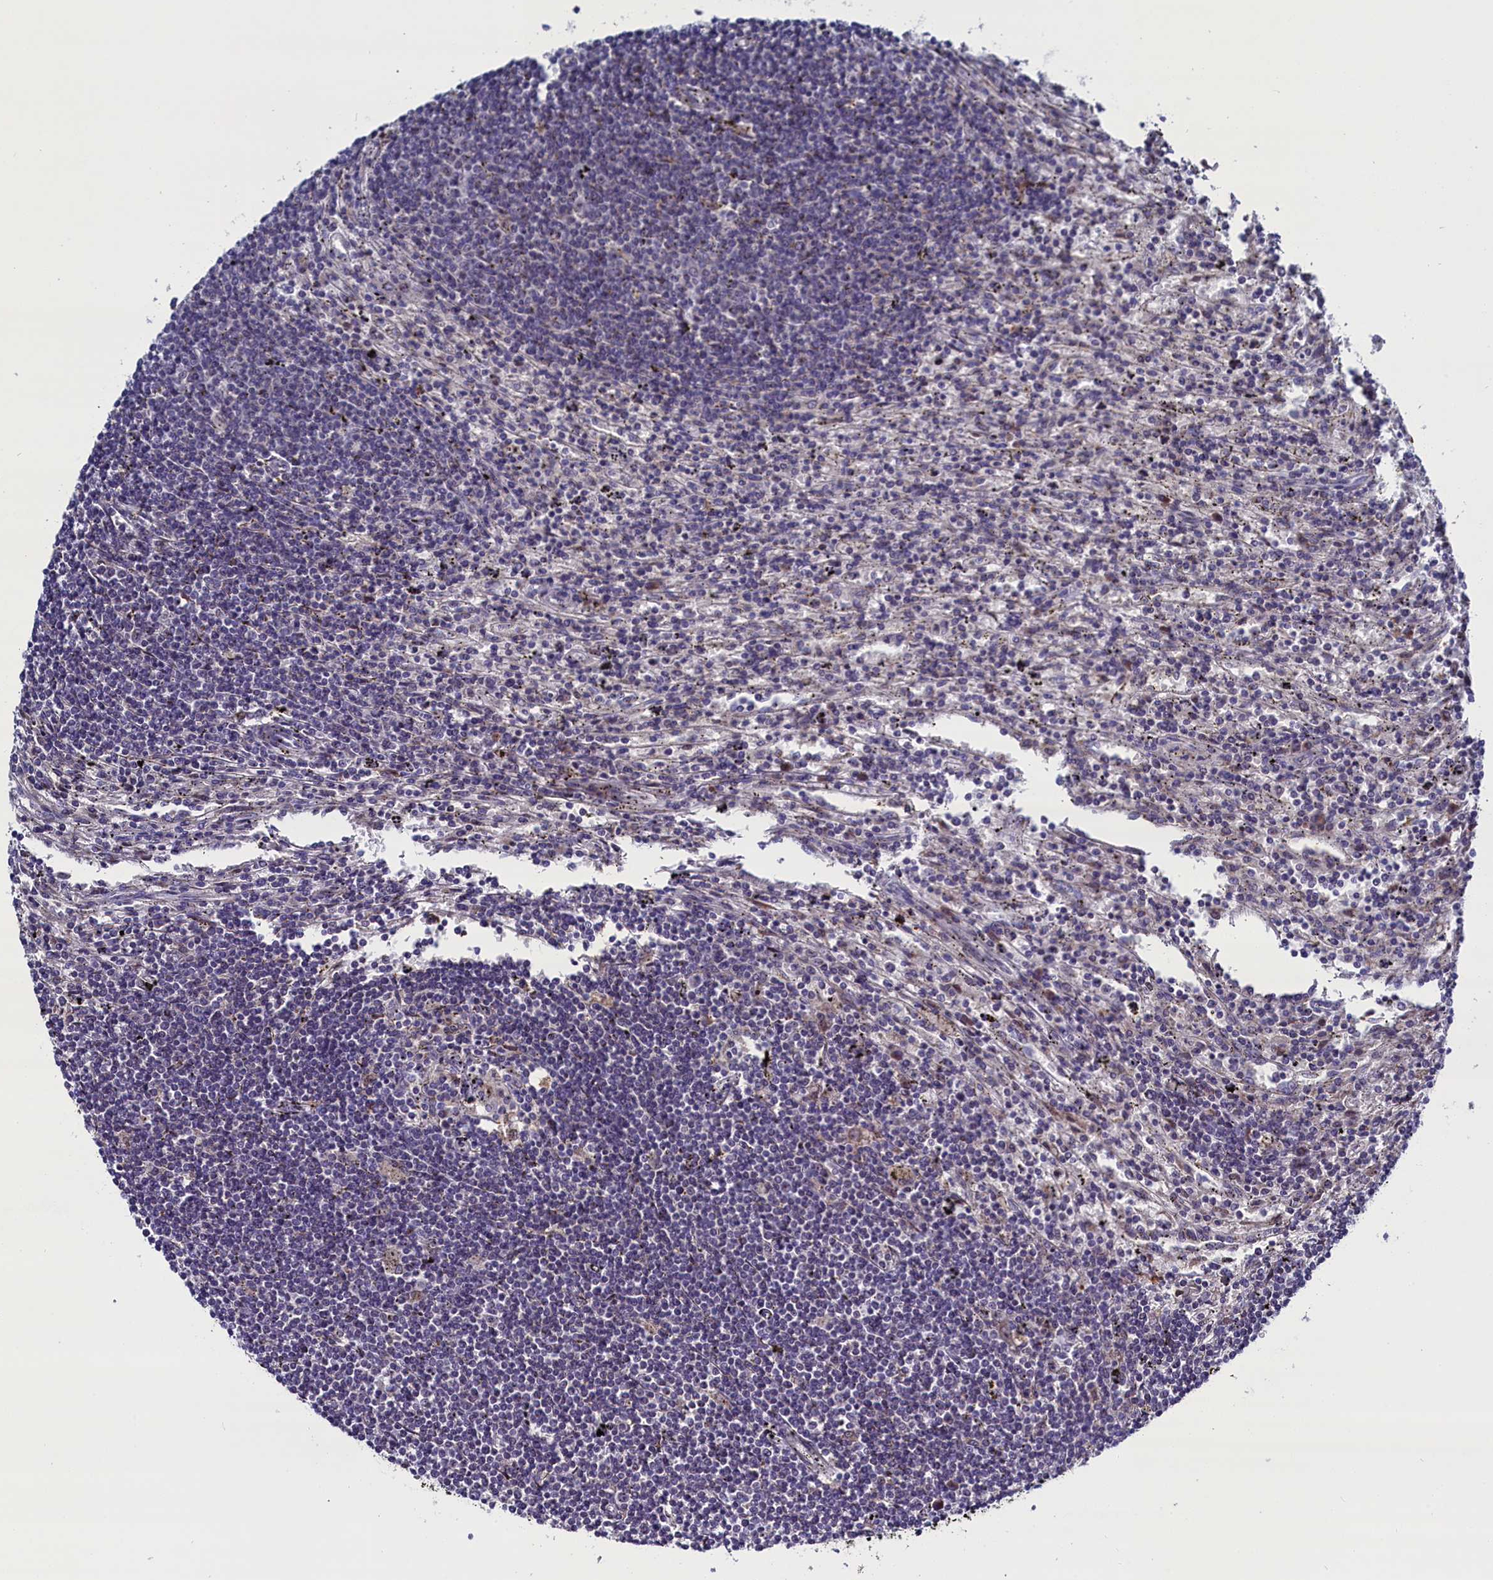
{"staining": {"intensity": "negative", "quantity": "none", "location": "none"}, "tissue": "lymphoma", "cell_type": "Tumor cells", "image_type": "cancer", "snomed": [{"axis": "morphology", "description": "Malignant lymphoma, non-Hodgkin's type, Low grade"}, {"axis": "topography", "description": "Spleen"}], "caption": "High power microscopy histopathology image of an immunohistochemistry (IHC) image of malignant lymphoma, non-Hodgkin's type (low-grade), revealing no significant expression in tumor cells.", "gene": "GPR108", "patient": {"sex": "male", "age": 76}}